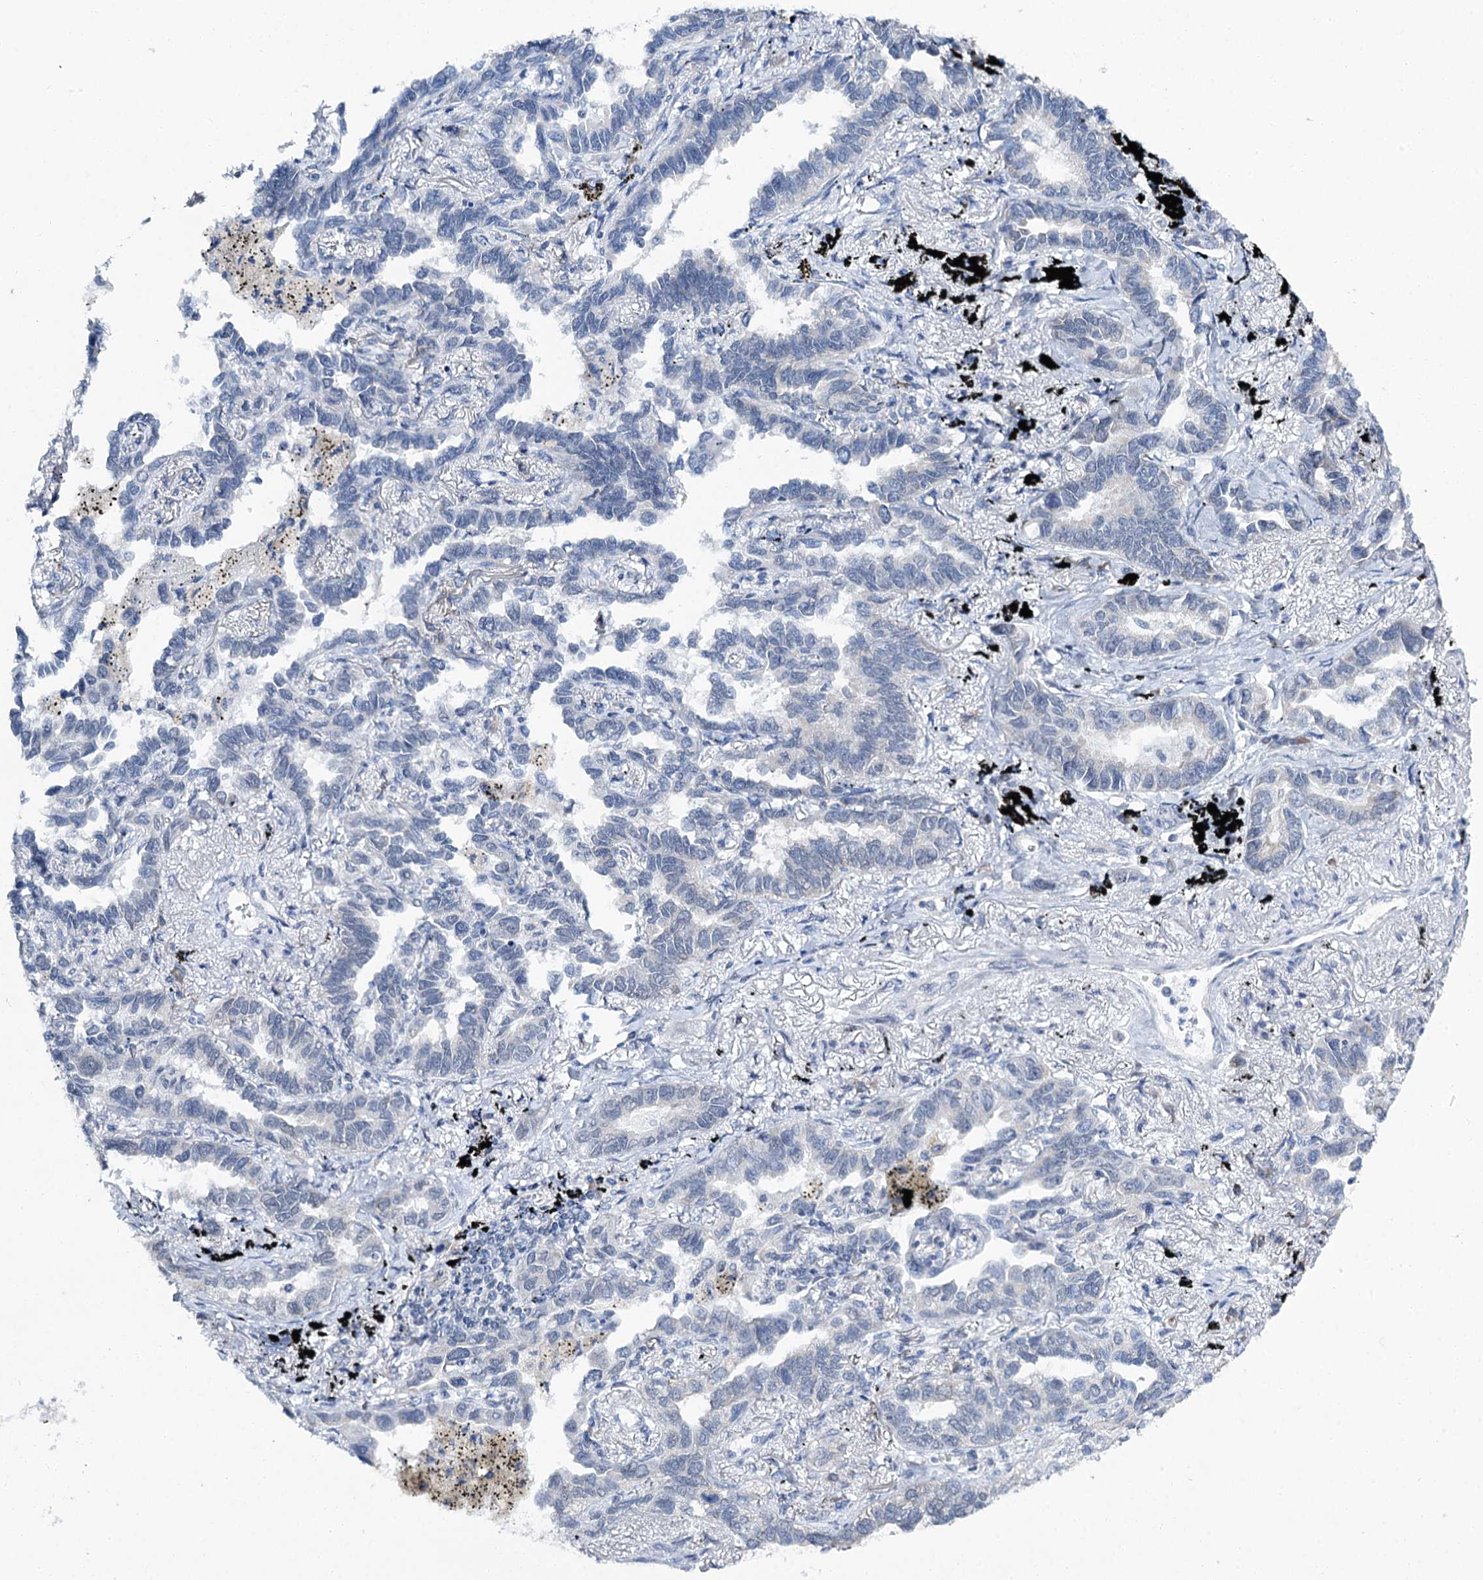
{"staining": {"intensity": "negative", "quantity": "none", "location": "none"}, "tissue": "lung cancer", "cell_type": "Tumor cells", "image_type": "cancer", "snomed": [{"axis": "morphology", "description": "Adenocarcinoma, NOS"}, {"axis": "topography", "description": "Lung"}], "caption": "Immunohistochemistry (IHC) image of human lung cancer stained for a protein (brown), which displays no positivity in tumor cells.", "gene": "SPATS2", "patient": {"sex": "male", "age": 67}}